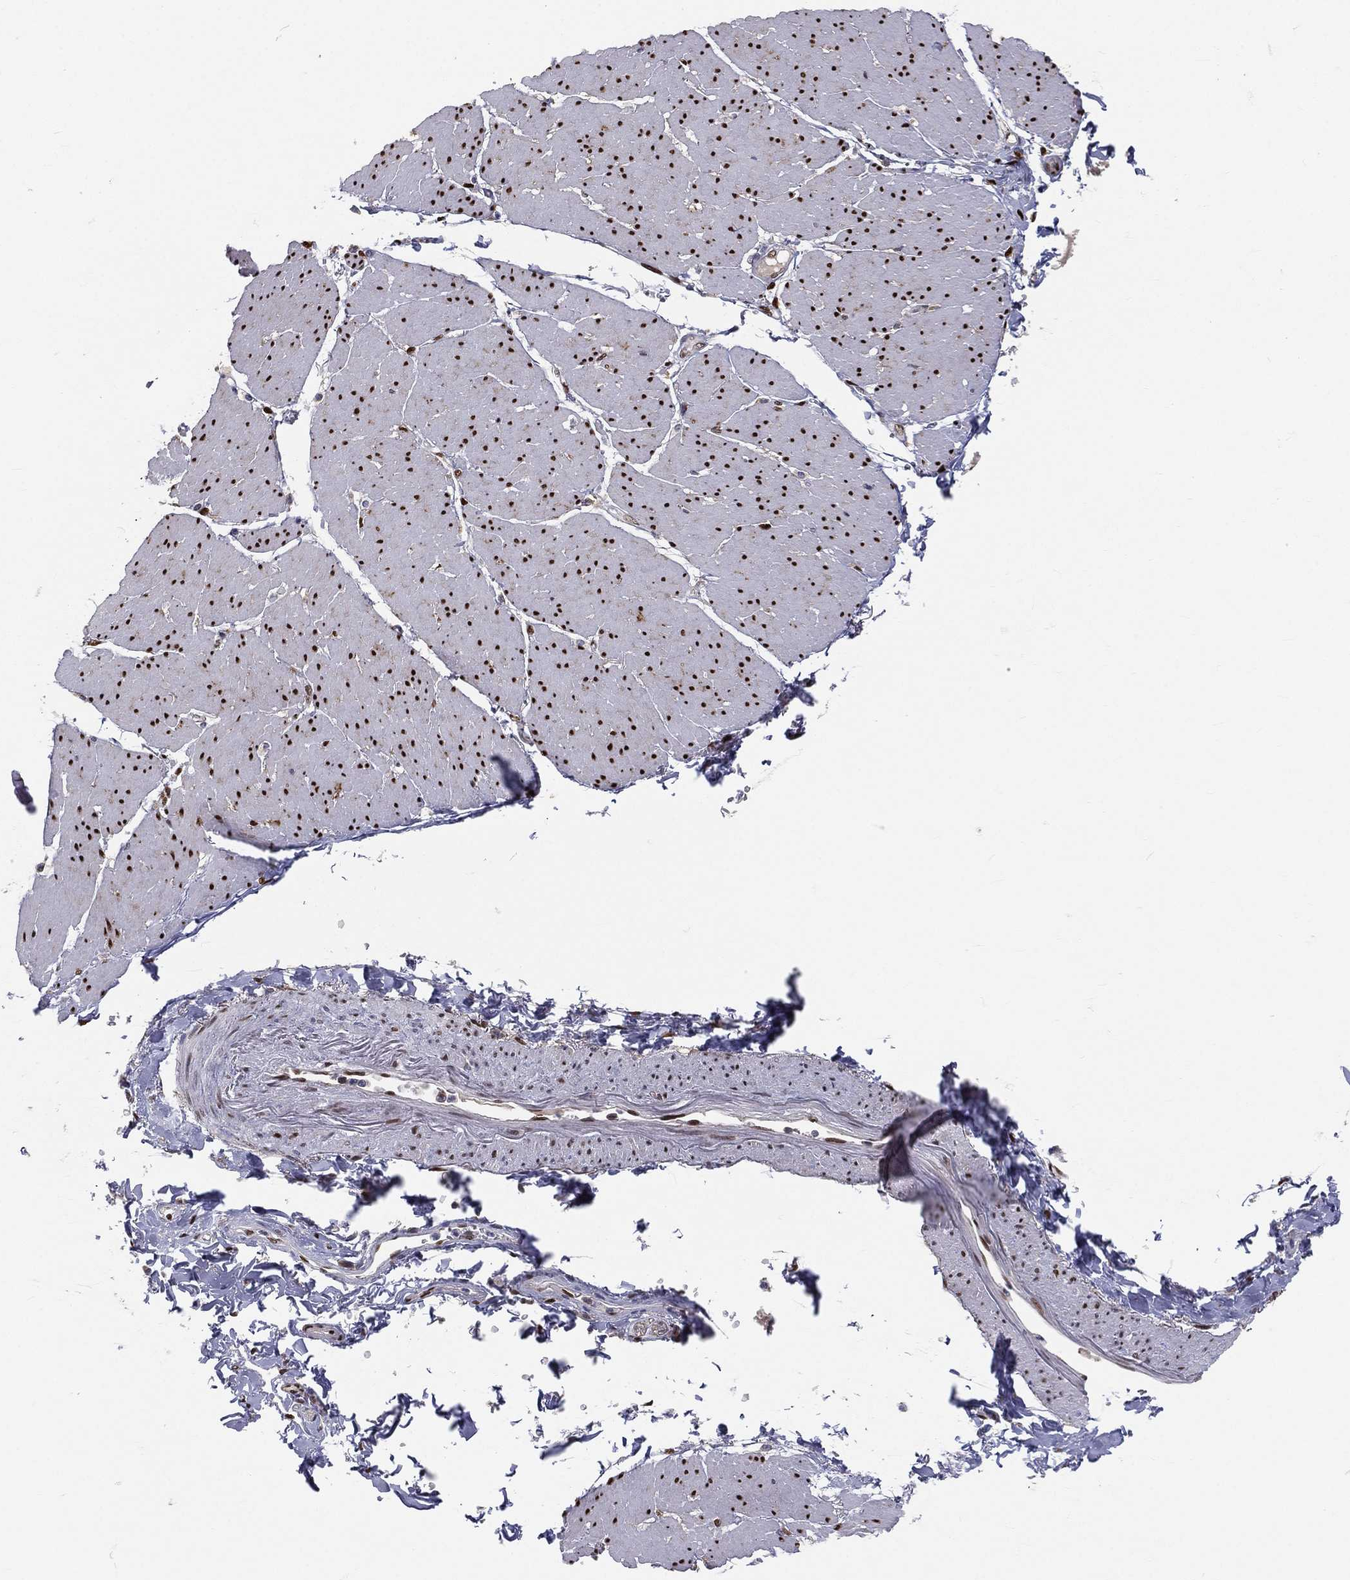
{"staining": {"intensity": "strong", "quantity": ">75%", "location": "nuclear"}, "tissue": "smooth muscle", "cell_type": "Smooth muscle cells", "image_type": "normal", "snomed": [{"axis": "morphology", "description": "Normal tissue, NOS"}, {"axis": "topography", "description": "Smooth muscle"}, {"axis": "topography", "description": "Anal"}], "caption": "Smooth muscle cells display high levels of strong nuclear staining in about >75% of cells in normal smooth muscle. The protein of interest is stained brown, and the nuclei are stained in blue (DAB (3,3'-diaminobenzidine) IHC with brightfield microscopy, high magnification).", "gene": "ZEB1", "patient": {"sex": "male", "age": 83}}